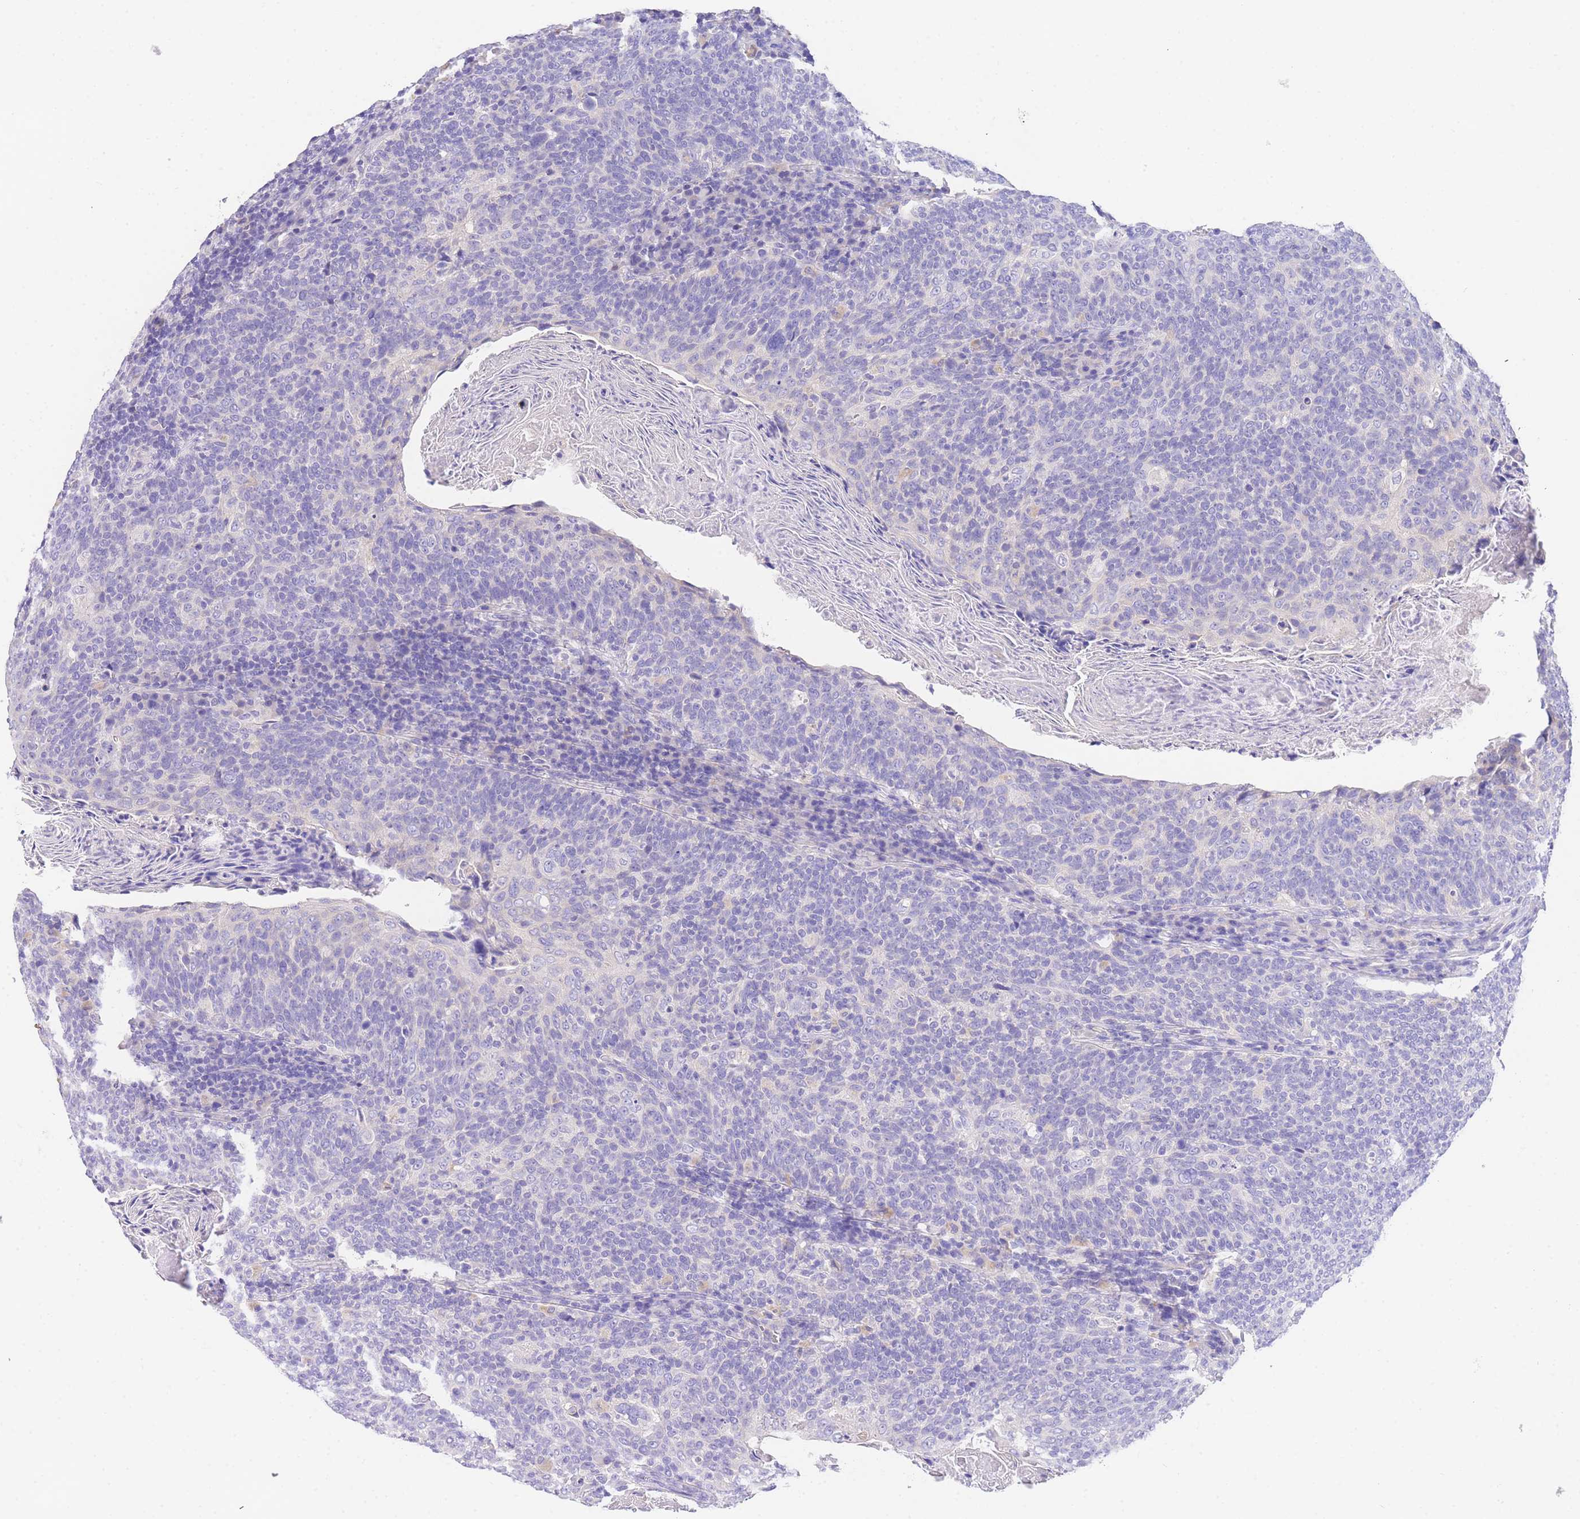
{"staining": {"intensity": "negative", "quantity": "none", "location": "none"}, "tissue": "head and neck cancer", "cell_type": "Tumor cells", "image_type": "cancer", "snomed": [{"axis": "morphology", "description": "Squamous cell carcinoma, NOS"}, {"axis": "morphology", "description": "Squamous cell carcinoma, metastatic, NOS"}, {"axis": "topography", "description": "Lymph node"}, {"axis": "topography", "description": "Head-Neck"}], "caption": "Immunohistochemical staining of human metastatic squamous cell carcinoma (head and neck) exhibits no significant positivity in tumor cells.", "gene": "EPN2", "patient": {"sex": "male", "age": 62}}